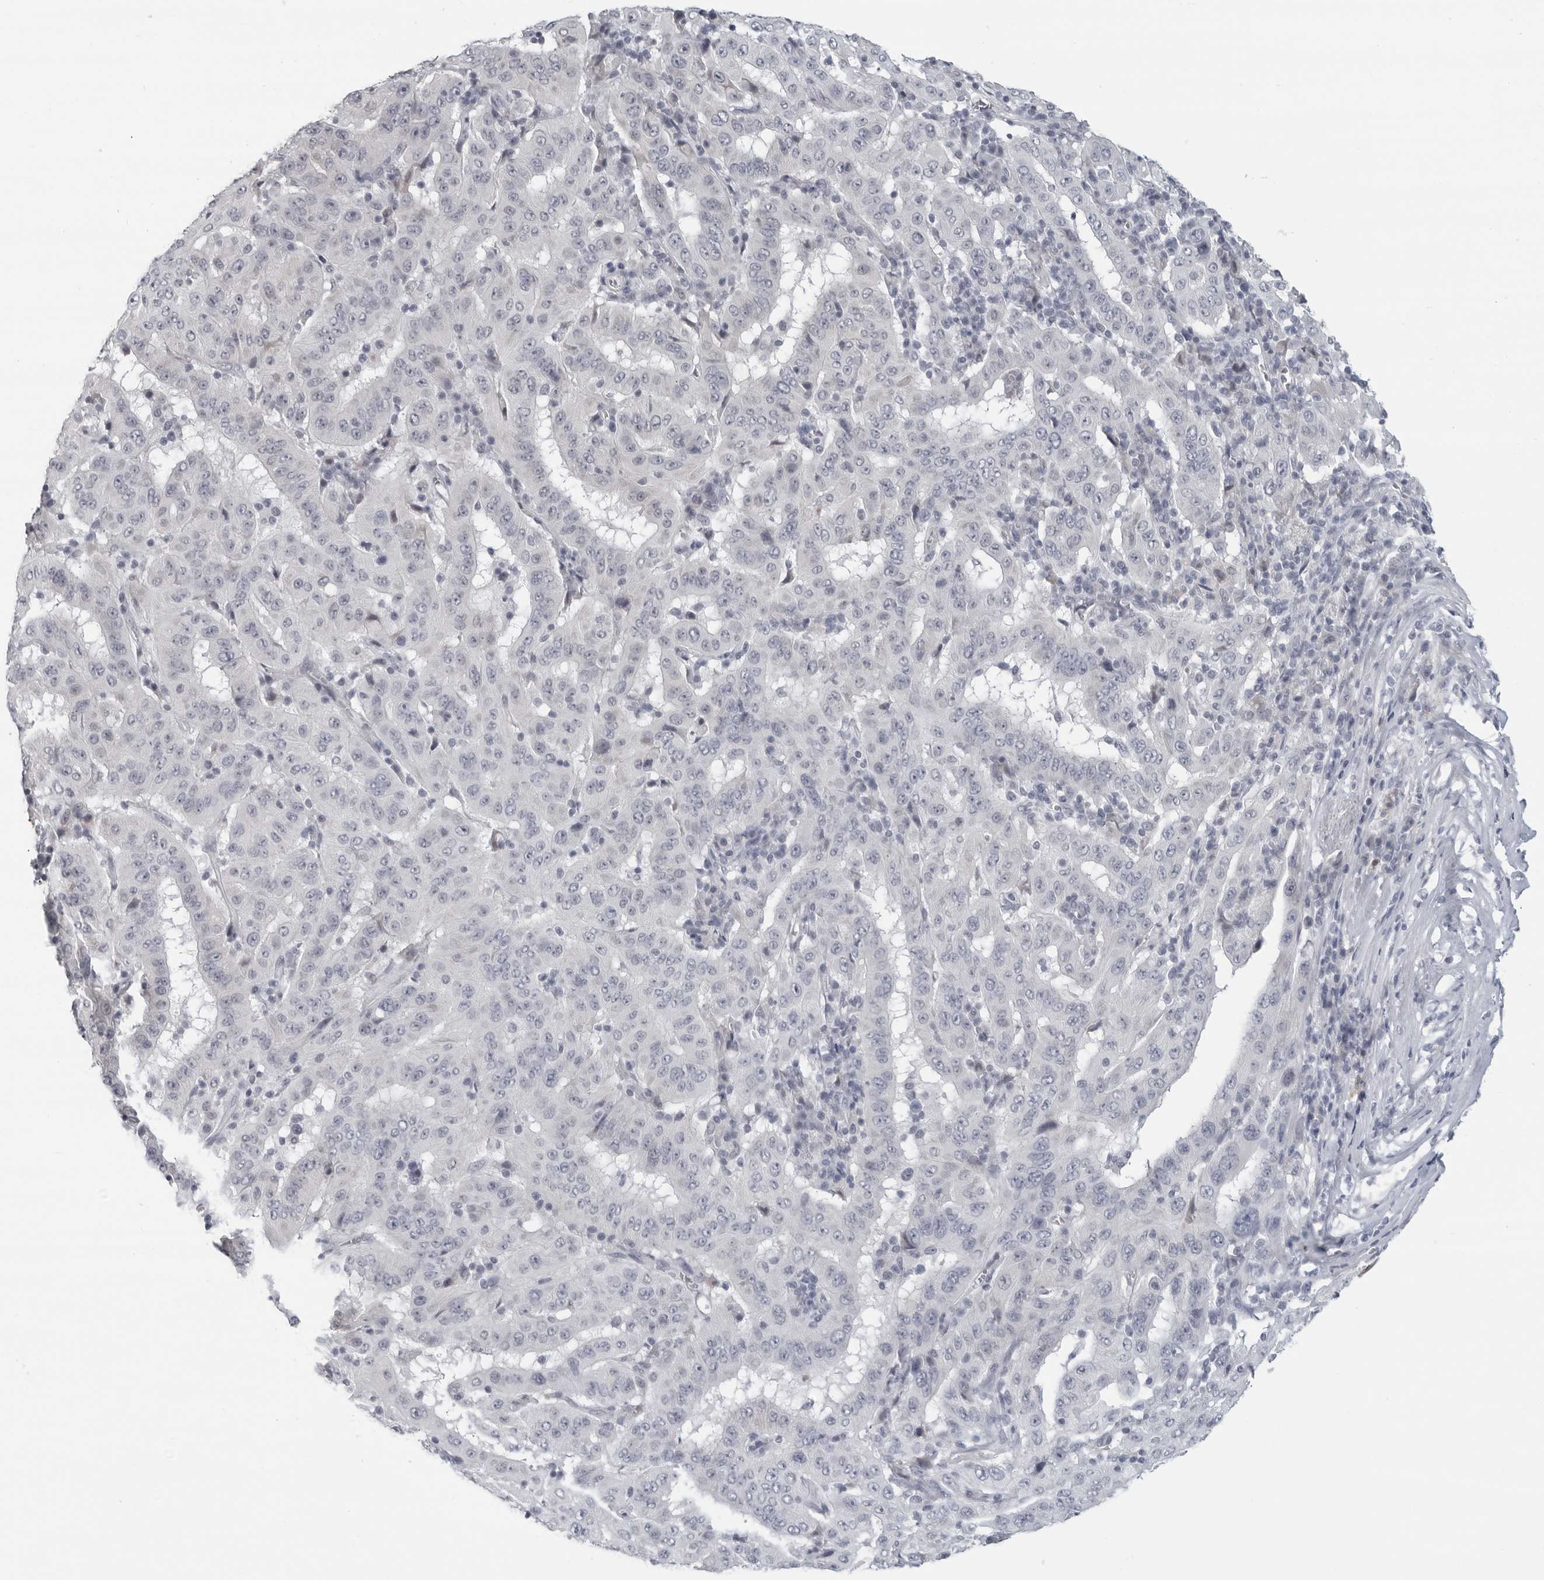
{"staining": {"intensity": "negative", "quantity": "none", "location": "none"}, "tissue": "pancreatic cancer", "cell_type": "Tumor cells", "image_type": "cancer", "snomed": [{"axis": "morphology", "description": "Adenocarcinoma, NOS"}, {"axis": "topography", "description": "Pancreas"}], "caption": "Tumor cells are negative for protein expression in human pancreatic cancer (adenocarcinoma).", "gene": "OPLAH", "patient": {"sex": "male", "age": 63}}